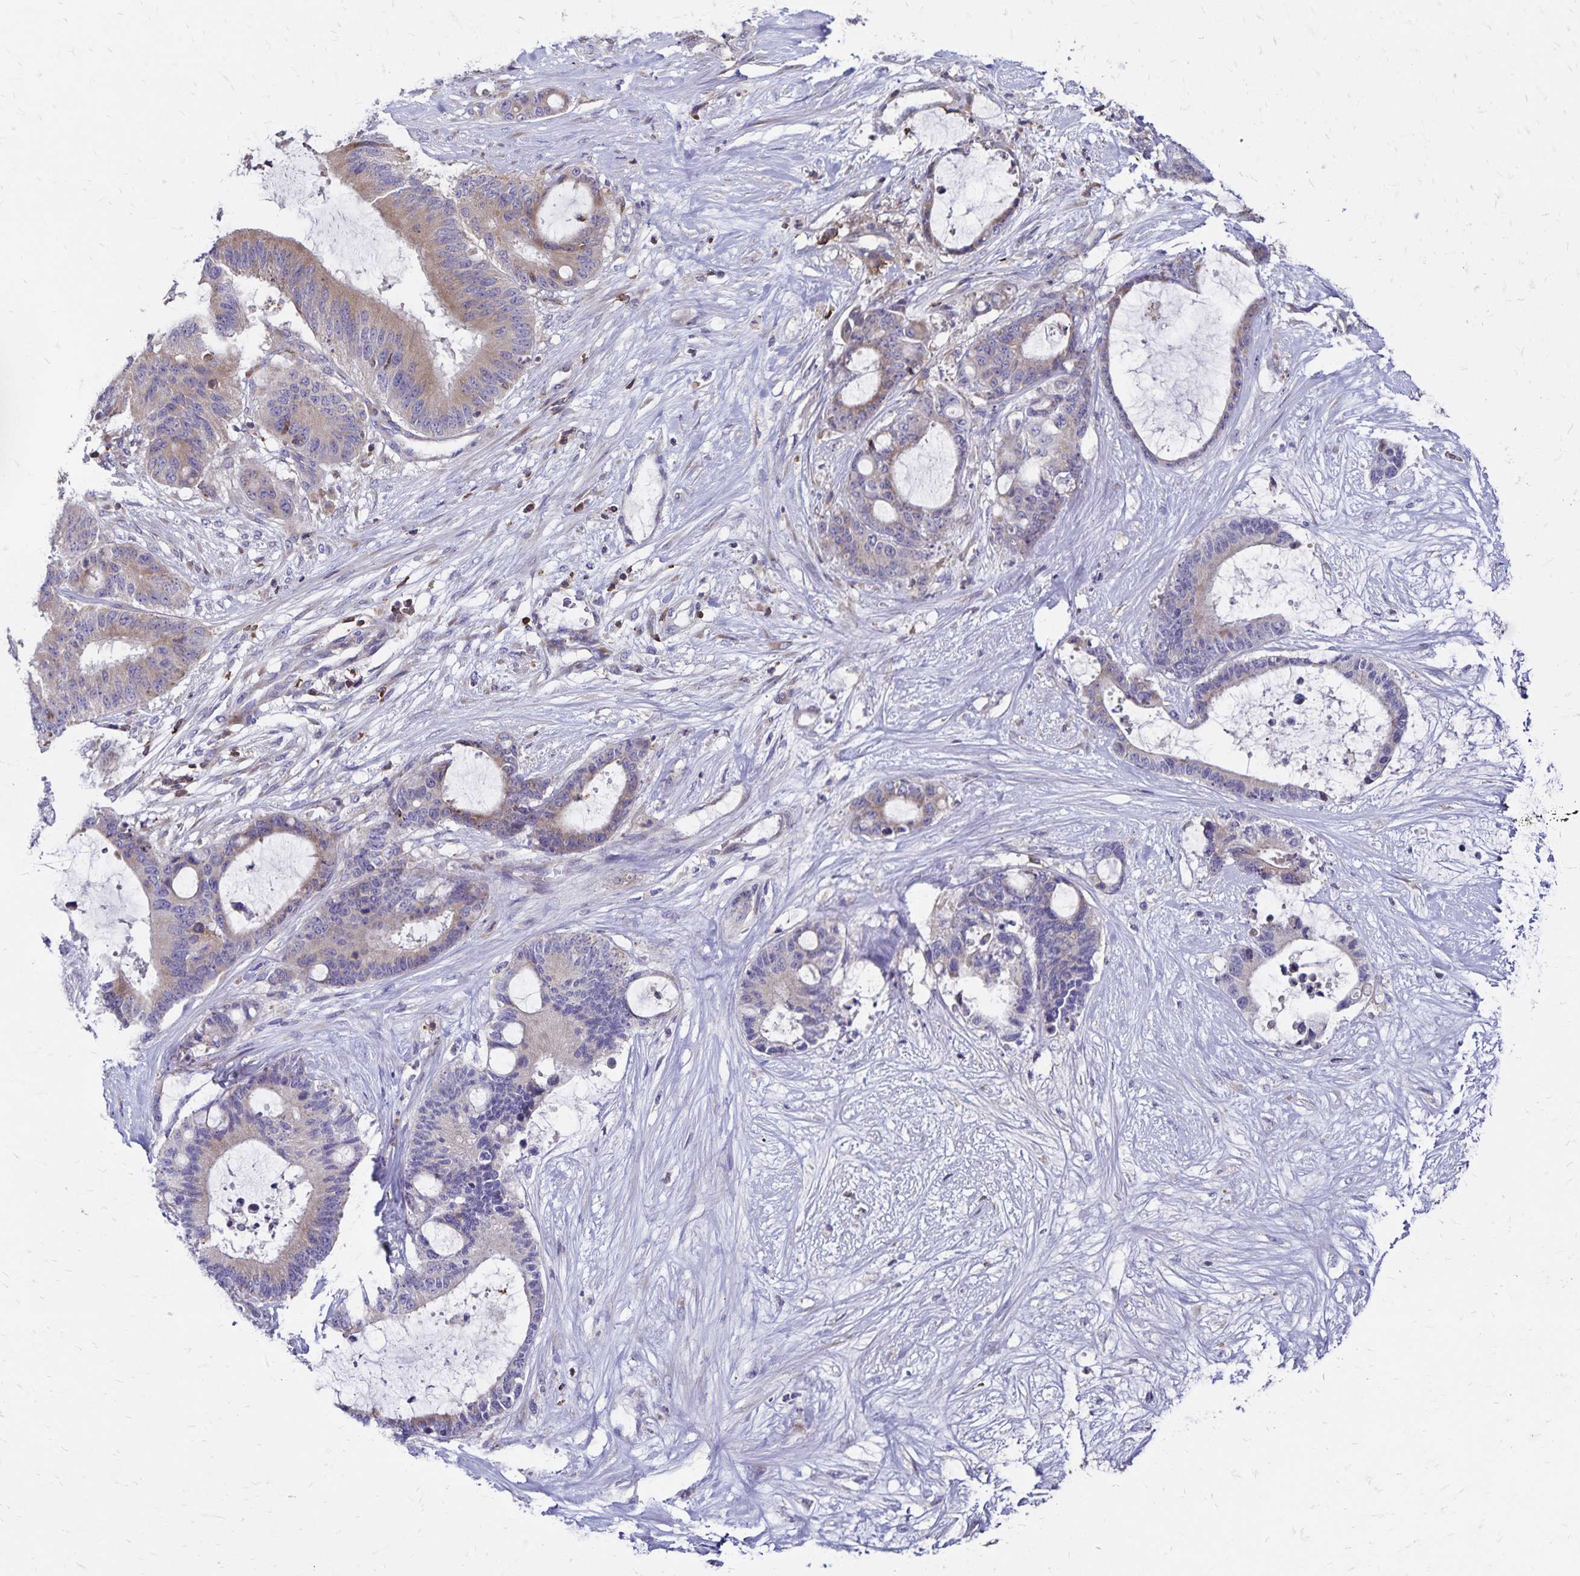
{"staining": {"intensity": "weak", "quantity": "25%-75%", "location": "cytoplasmic/membranous"}, "tissue": "liver cancer", "cell_type": "Tumor cells", "image_type": "cancer", "snomed": [{"axis": "morphology", "description": "Normal tissue, NOS"}, {"axis": "morphology", "description": "Cholangiocarcinoma"}, {"axis": "topography", "description": "Liver"}, {"axis": "topography", "description": "Peripheral nerve tissue"}], "caption": "Liver cancer (cholangiocarcinoma) stained with DAB (3,3'-diaminobenzidine) IHC exhibits low levels of weak cytoplasmic/membranous positivity in about 25%-75% of tumor cells. (DAB = brown stain, brightfield microscopy at high magnification).", "gene": "NAGPA", "patient": {"sex": "female", "age": 73}}